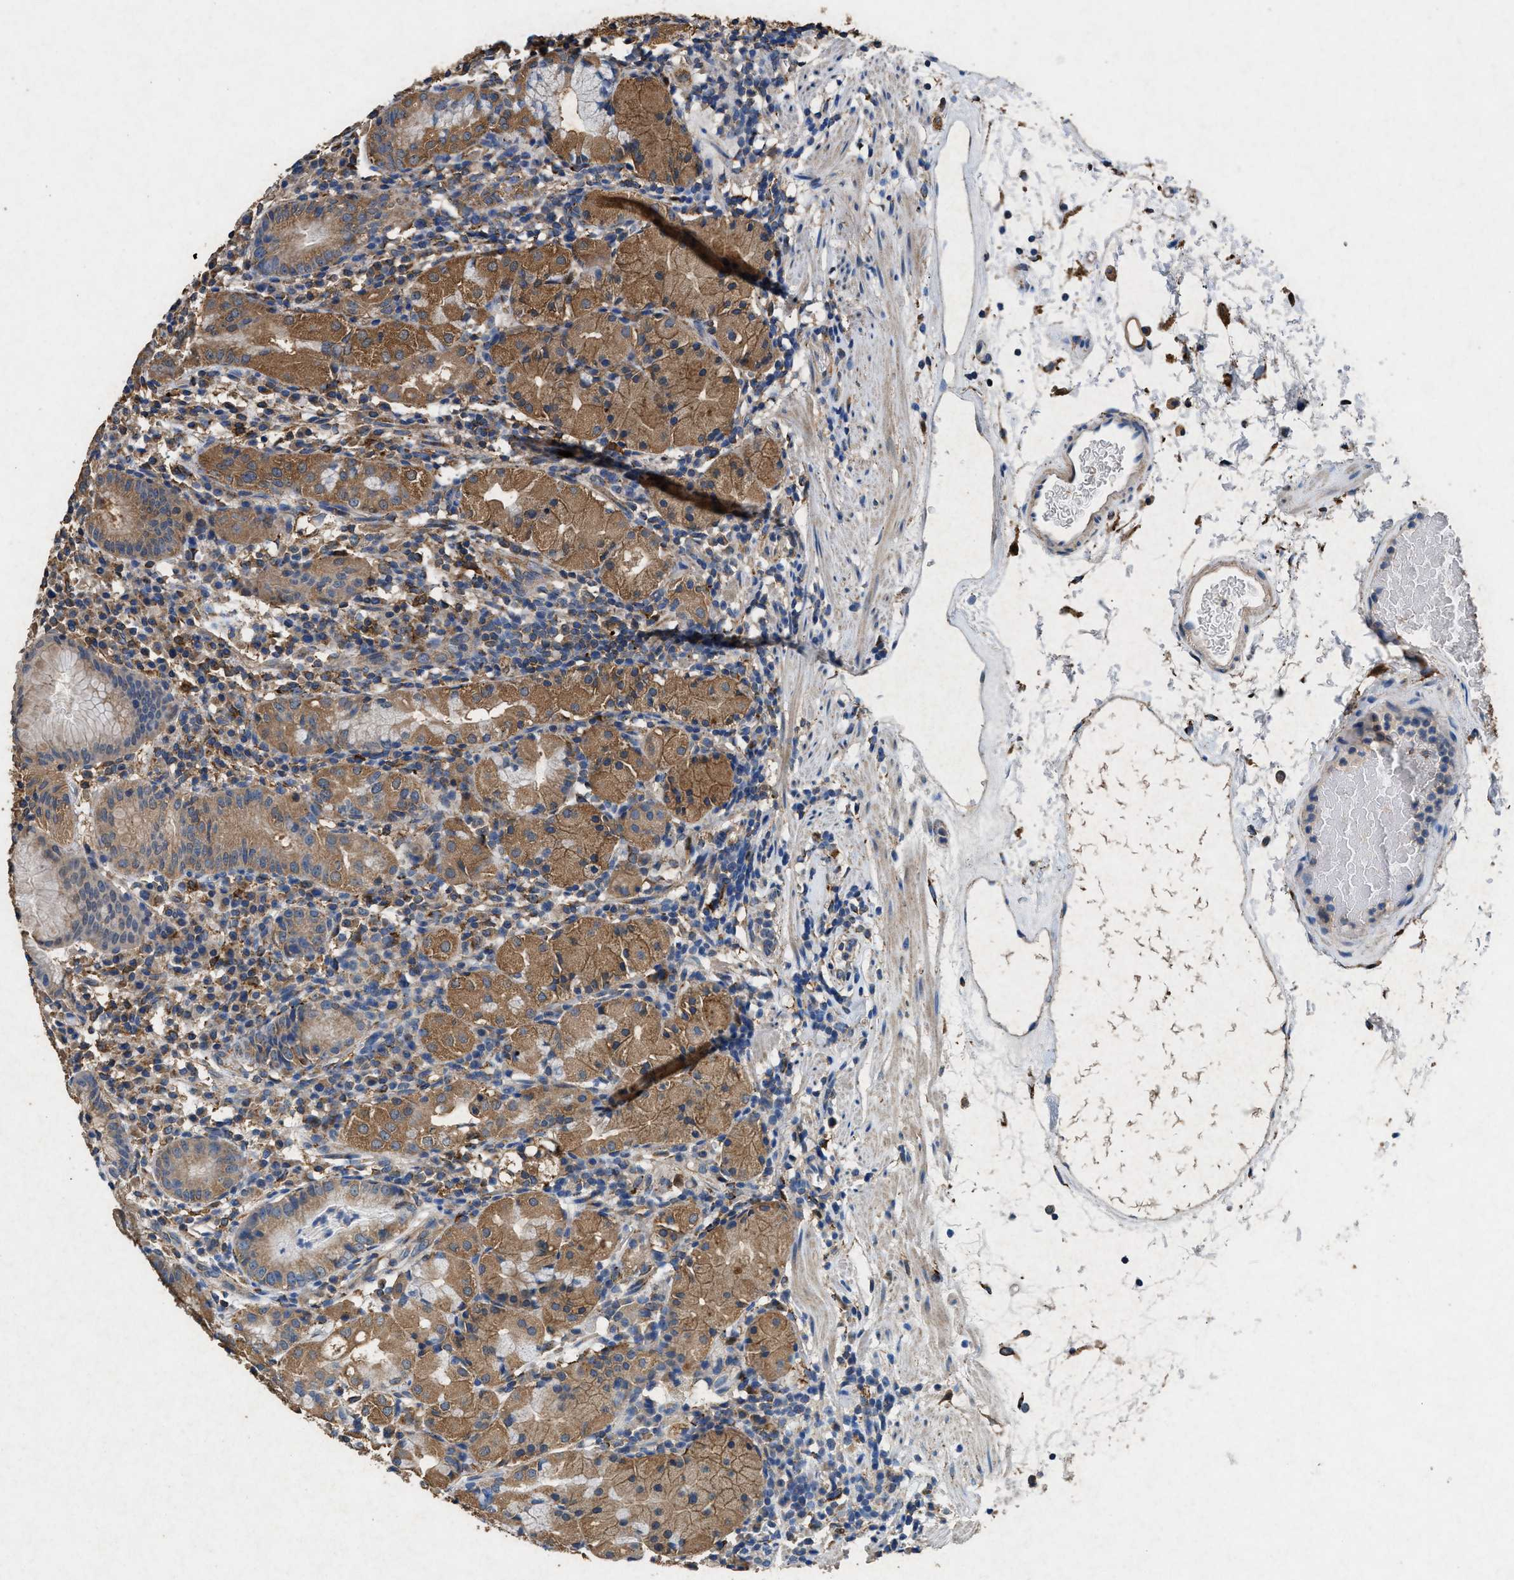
{"staining": {"intensity": "moderate", "quantity": ">75%", "location": "cytoplasmic/membranous"}, "tissue": "stomach", "cell_type": "Glandular cells", "image_type": "normal", "snomed": [{"axis": "morphology", "description": "Normal tissue, NOS"}, {"axis": "topography", "description": "Stomach"}, {"axis": "topography", "description": "Stomach, lower"}], "caption": "A high-resolution image shows IHC staining of benign stomach, which demonstrates moderate cytoplasmic/membranous expression in approximately >75% of glandular cells.", "gene": "CDK15", "patient": {"sex": "female", "age": 75}}